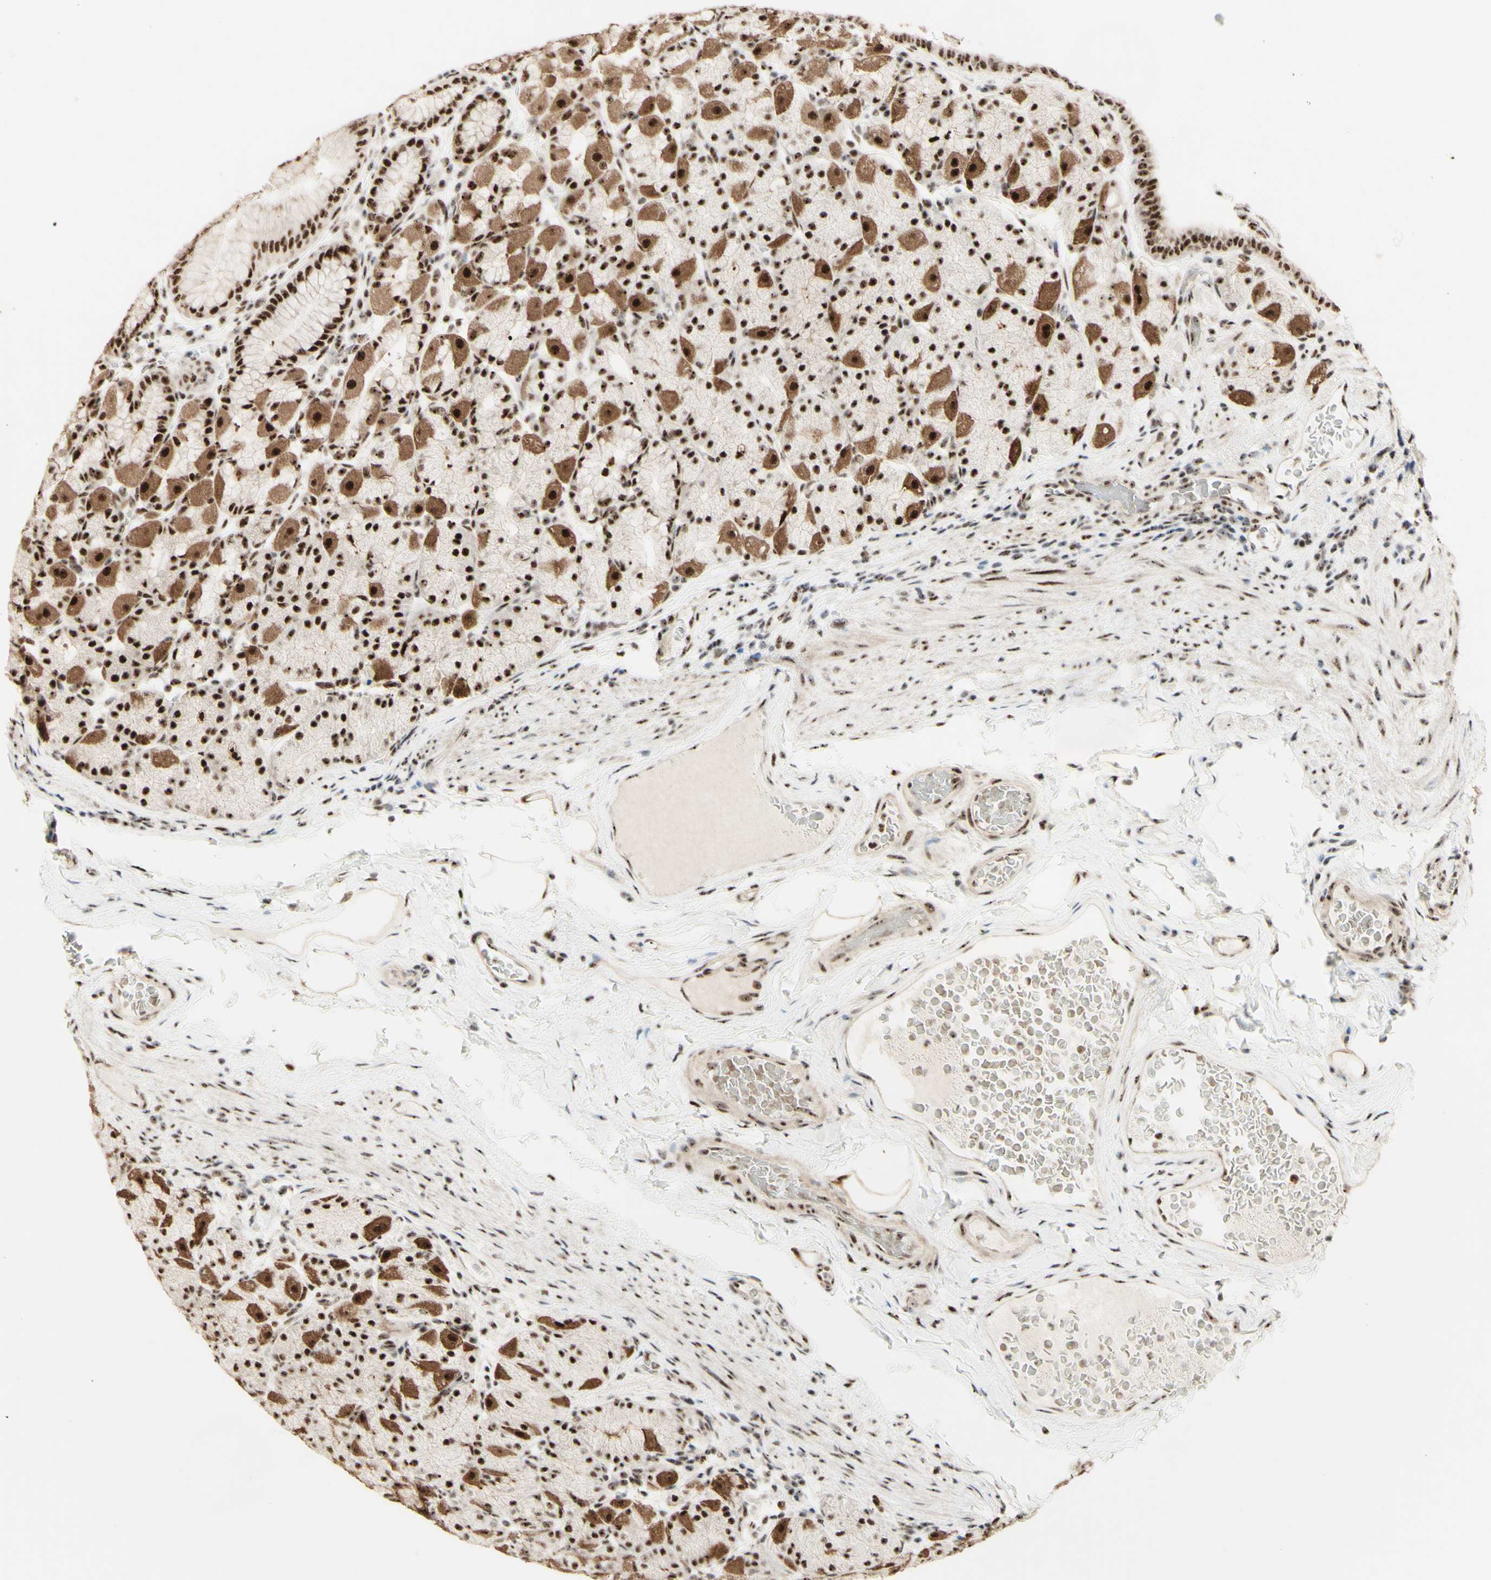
{"staining": {"intensity": "strong", "quantity": ">75%", "location": "cytoplasmic/membranous,nuclear"}, "tissue": "stomach", "cell_type": "Glandular cells", "image_type": "normal", "snomed": [{"axis": "morphology", "description": "Normal tissue, NOS"}, {"axis": "topography", "description": "Stomach, upper"}], "caption": "Approximately >75% of glandular cells in benign human stomach exhibit strong cytoplasmic/membranous,nuclear protein positivity as visualized by brown immunohistochemical staining.", "gene": "DHX9", "patient": {"sex": "male", "age": 68}}